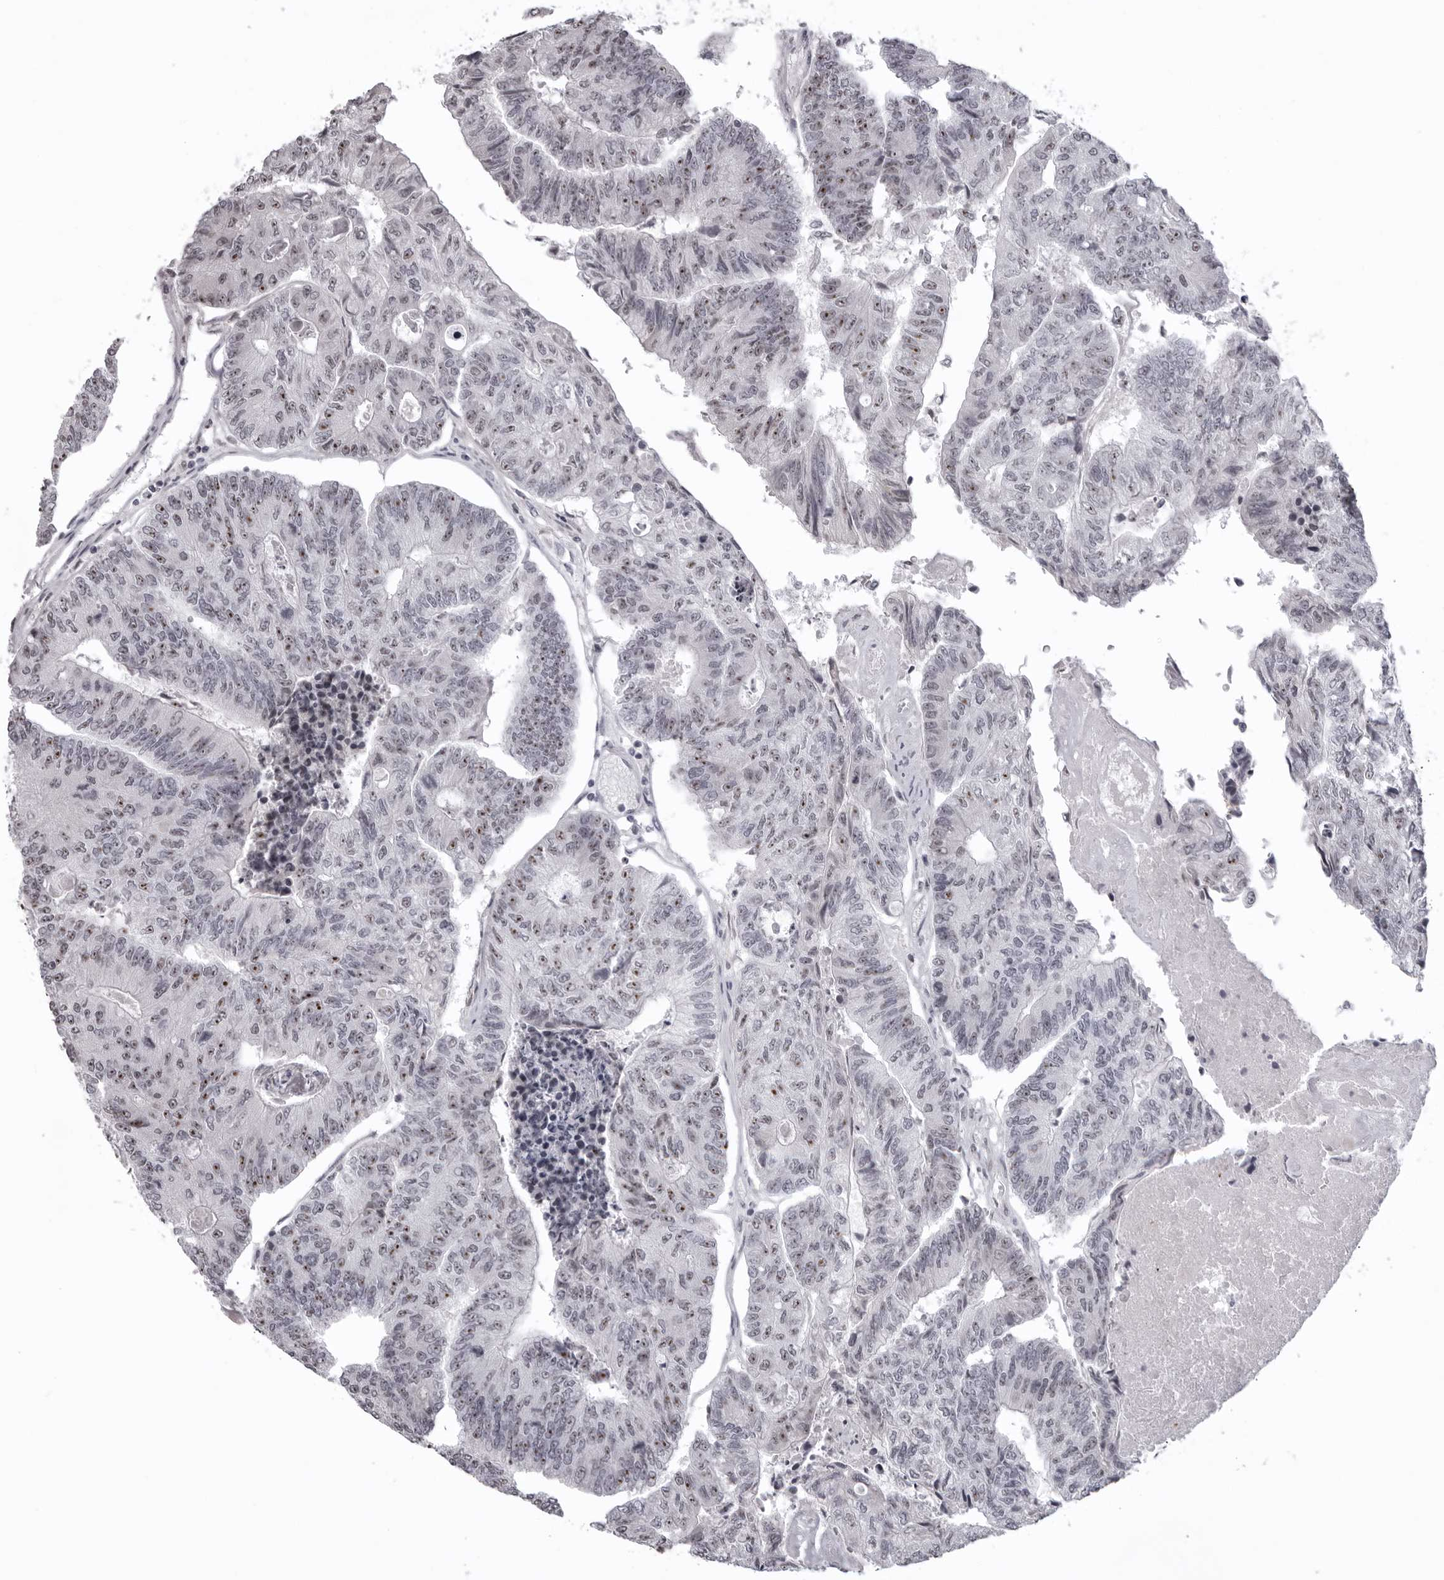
{"staining": {"intensity": "moderate", "quantity": "25%-75%", "location": "nuclear"}, "tissue": "colorectal cancer", "cell_type": "Tumor cells", "image_type": "cancer", "snomed": [{"axis": "morphology", "description": "Adenocarcinoma, NOS"}, {"axis": "topography", "description": "Colon"}], "caption": "IHC (DAB) staining of human colorectal cancer shows moderate nuclear protein staining in about 25%-75% of tumor cells.", "gene": "HELZ", "patient": {"sex": "female", "age": 67}}